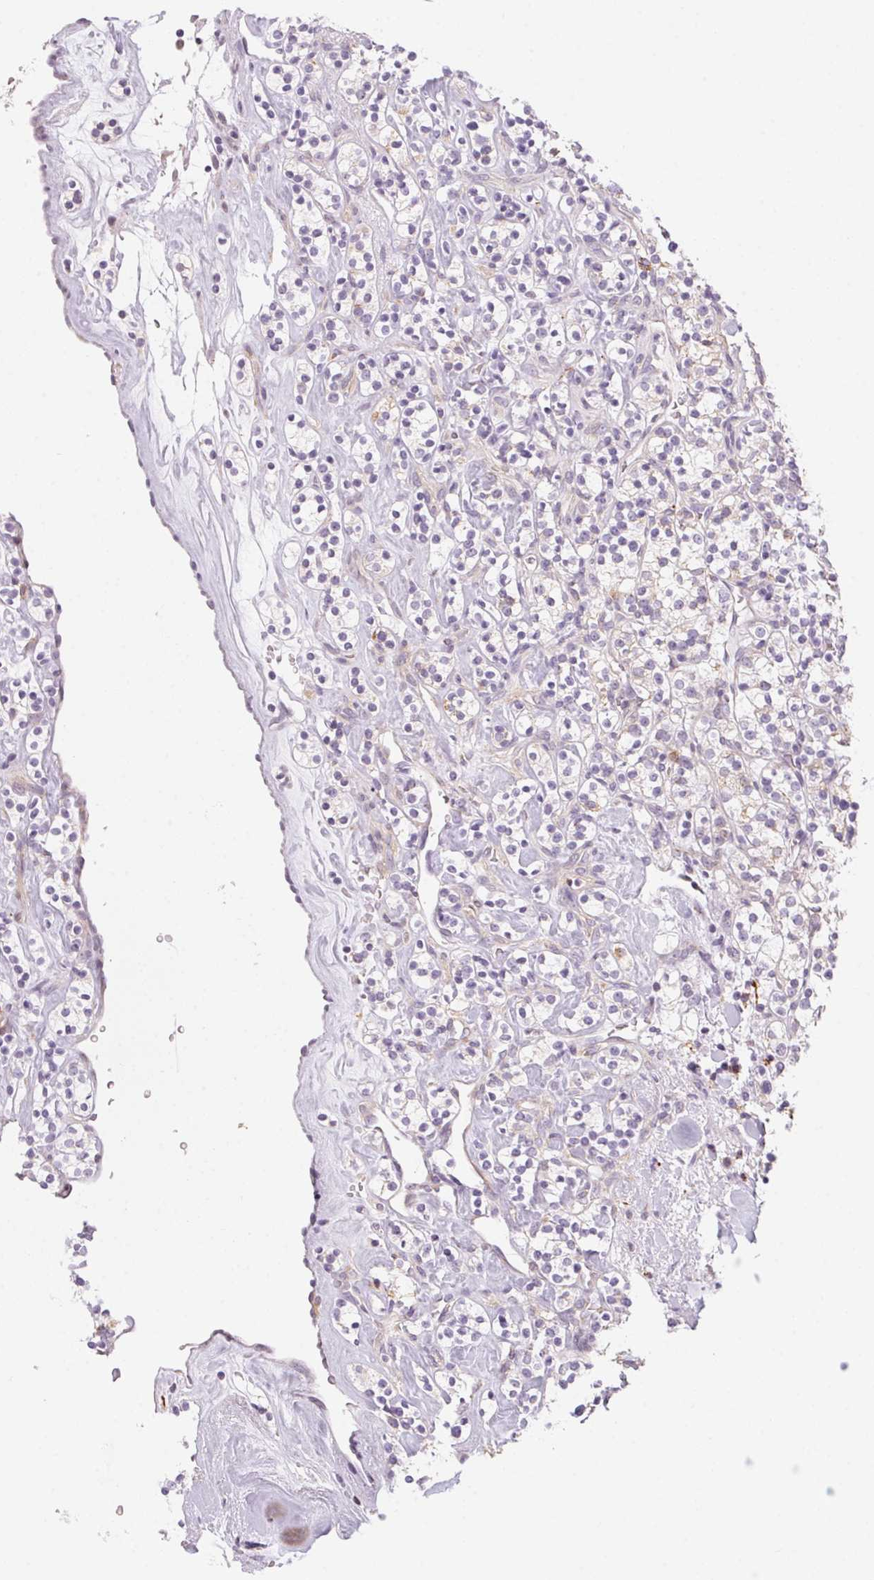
{"staining": {"intensity": "negative", "quantity": "none", "location": "none"}, "tissue": "renal cancer", "cell_type": "Tumor cells", "image_type": "cancer", "snomed": [{"axis": "morphology", "description": "Adenocarcinoma, NOS"}, {"axis": "topography", "description": "Kidney"}], "caption": "Photomicrograph shows no protein positivity in tumor cells of adenocarcinoma (renal) tissue.", "gene": "PRPH", "patient": {"sex": "male", "age": 77}}